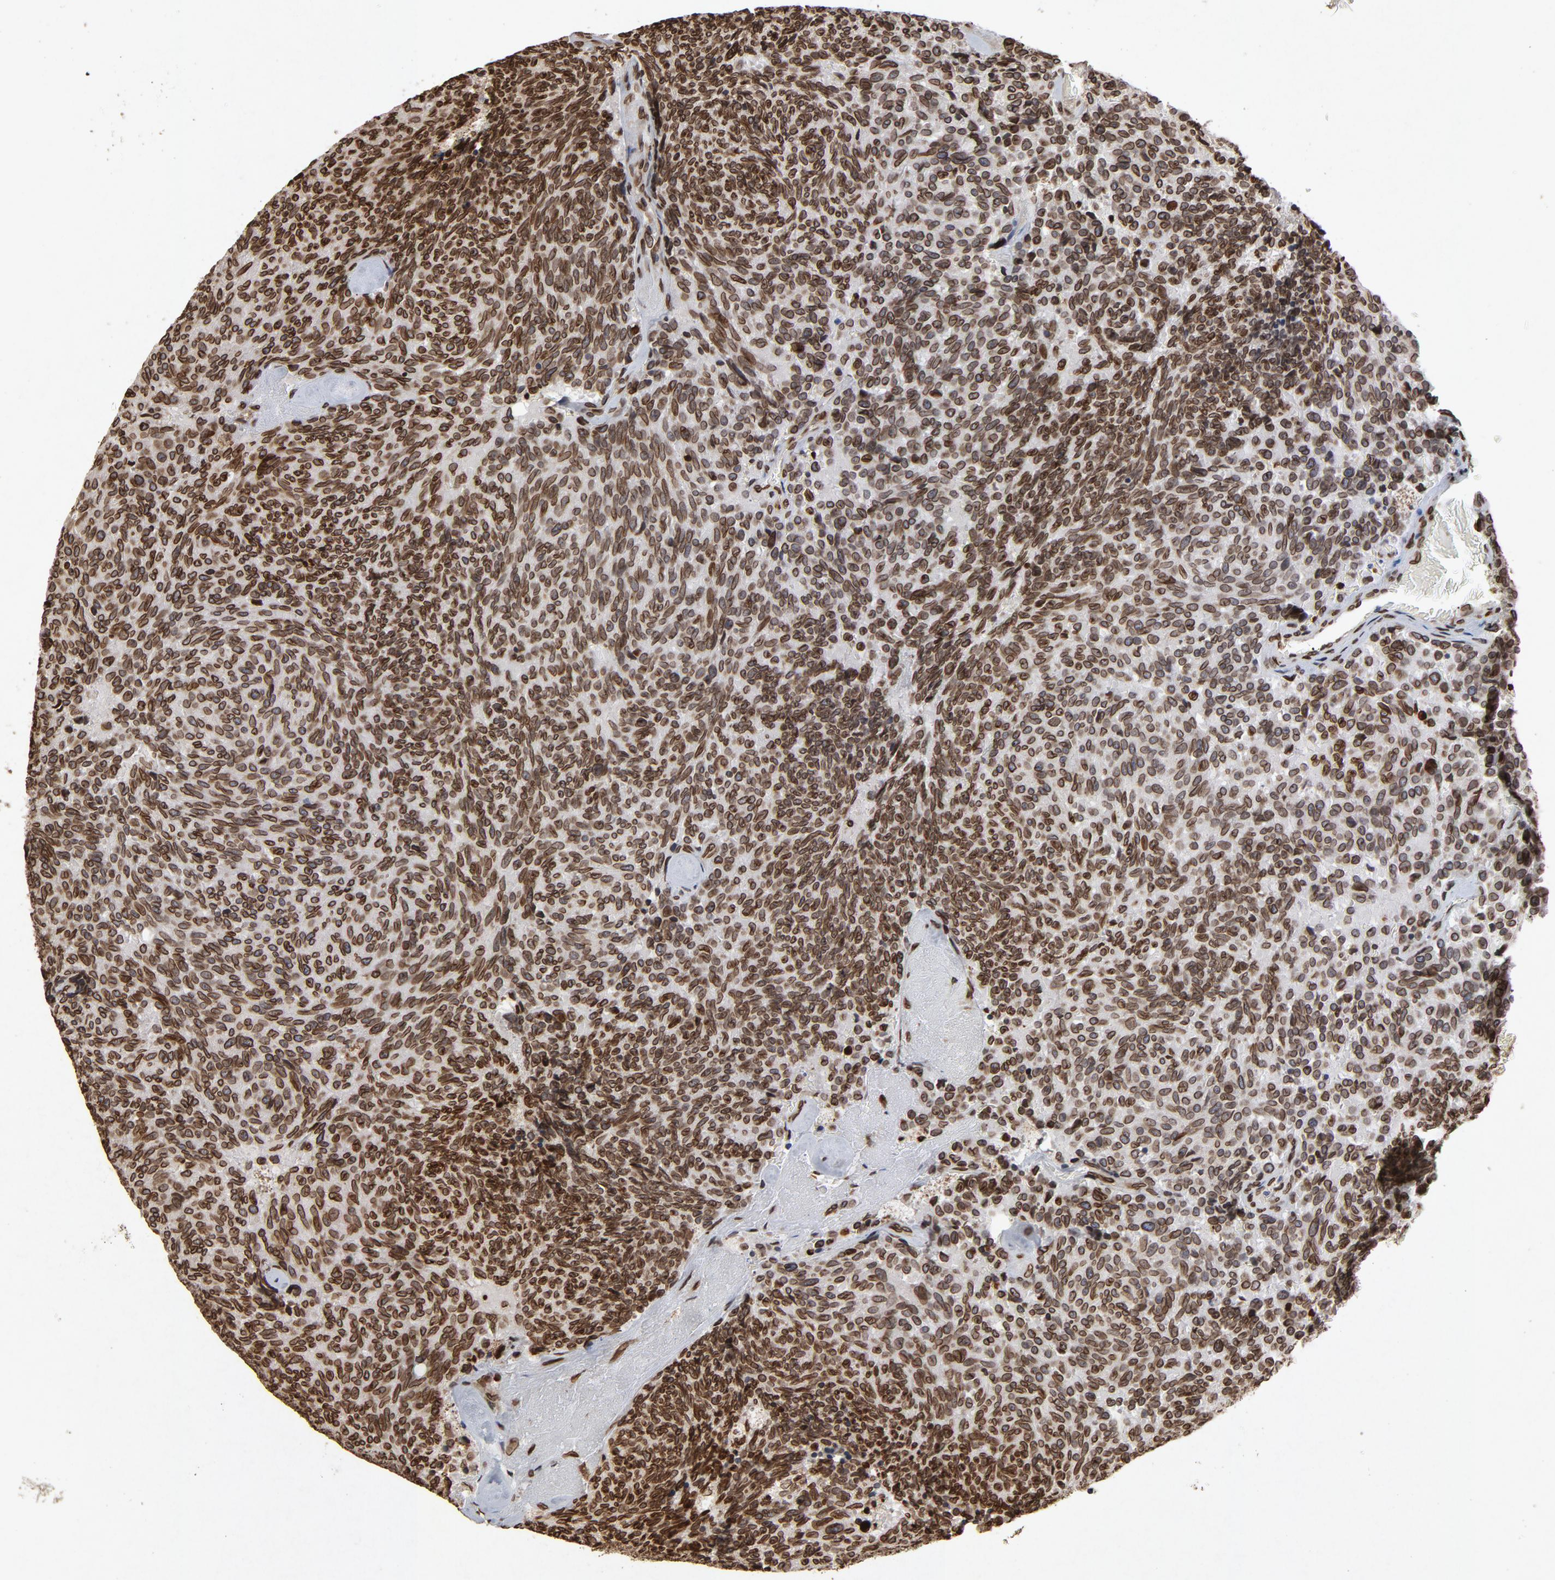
{"staining": {"intensity": "strong", "quantity": ">75%", "location": "cytoplasmic/membranous,nuclear"}, "tissue": "carcinoid", "cell_type": "Tumor cells", "image_type": "cancer", "snomed": [{"axis": "morphology", "description": "Carcinoid, malignant, NOS"}, {"axis": "topography", "description": "Pancreas"}], "caption": "An image of human carcinoid stained for a protein exhibits strong cytoplasmic/membranous and nuclear brown staining in tumor cells.", "gene": "LMNA", "patient": {"sex": "female", "age": 54}}